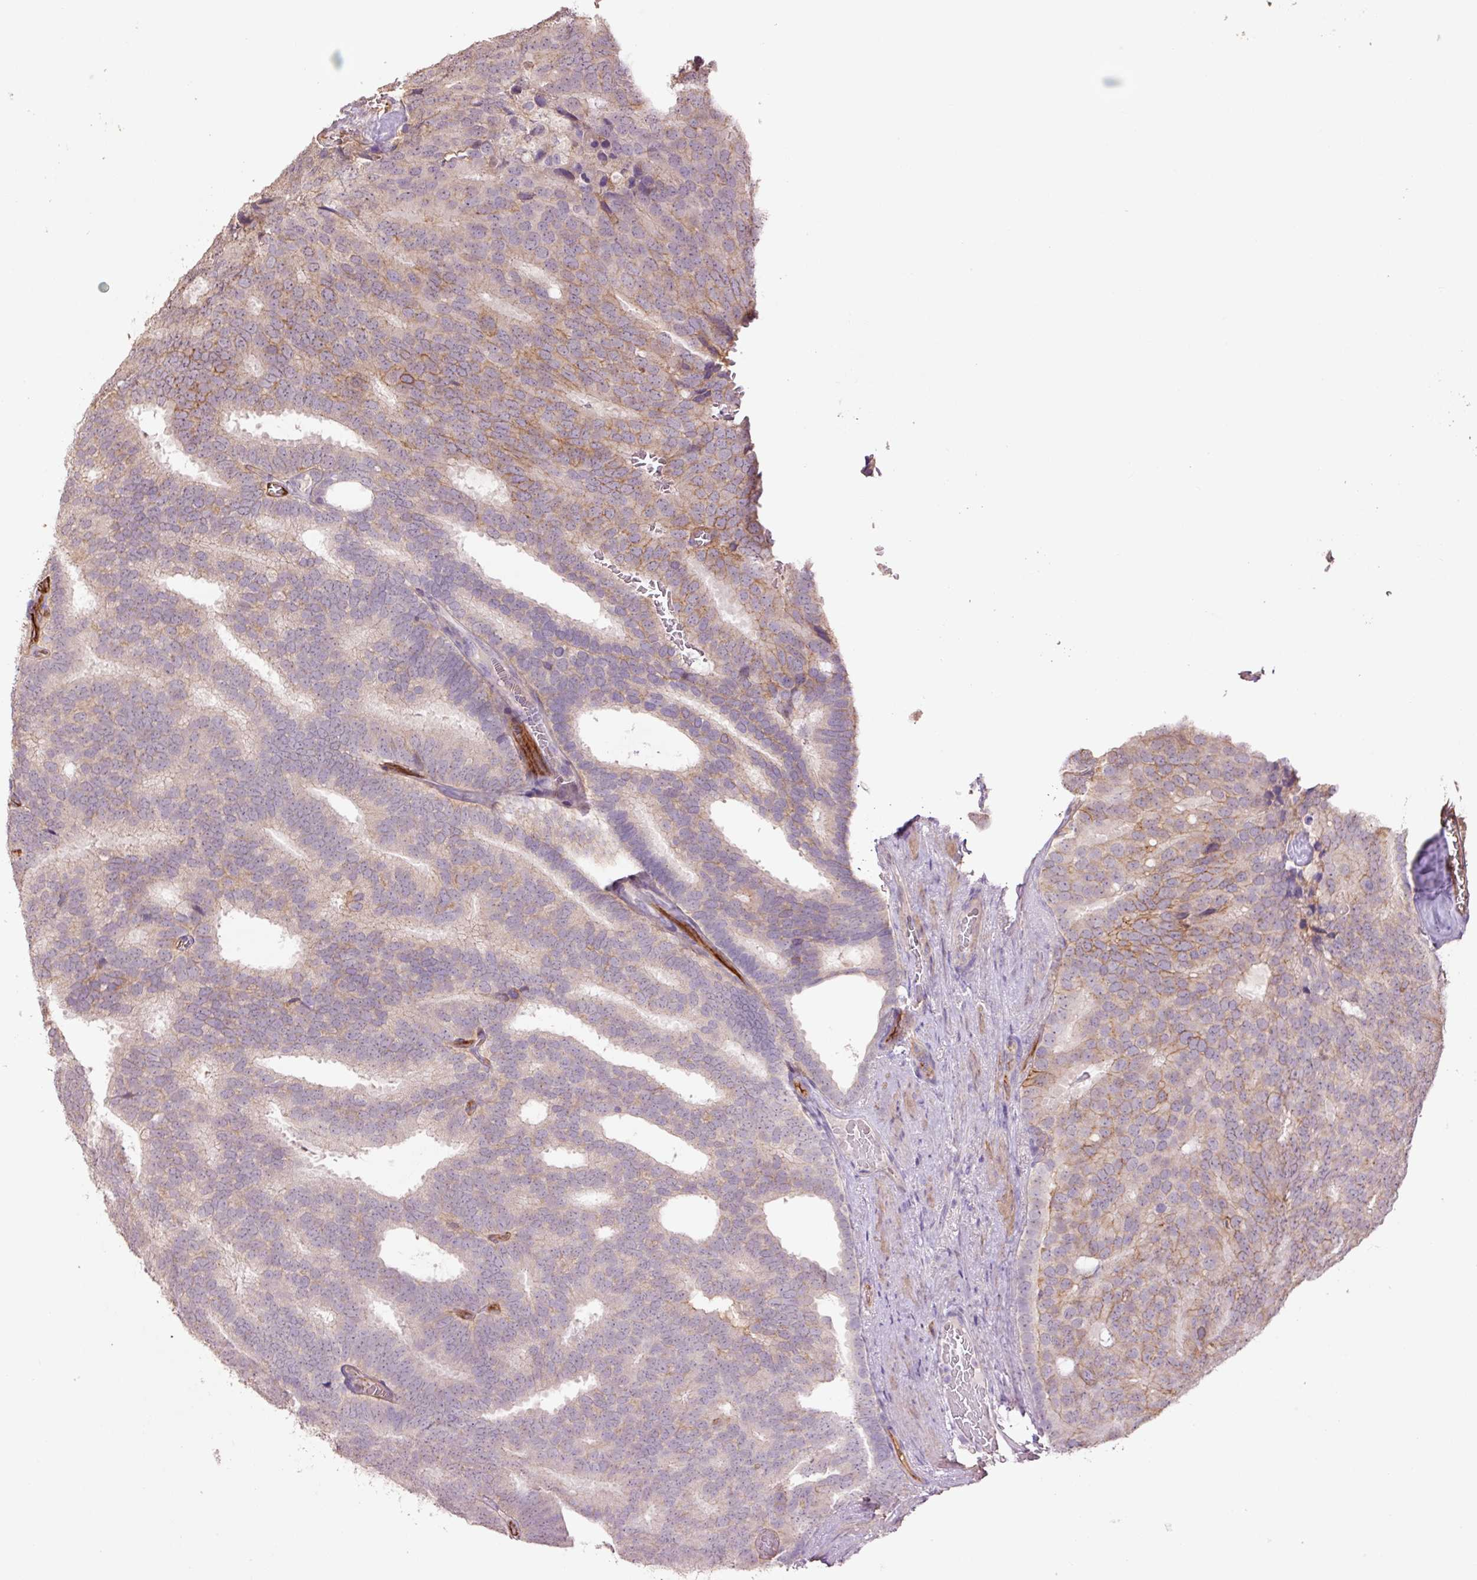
{"staining": {"intensity": "moderate", "quantity": "25%-75%", "location": "cytoplasmic/membranous"}, "tissue": "prostate cancer", "cell_type": "Tumor cells", "image_type": "cancer", "snomed": [{"axis": "morphology", "description": "Adenocarcinoma, Low grade"}, {"axis": "topography", "description": "Prostate"}], "caption": "Protein staining shows moderate cytoplasmic/membranous expression in about 25%-75% of tumor cells in low-grade adenocarcinoma (prostate). (DAB = brown stain, brightfield microscopy at high magnification).", "gene": "SLC1A4", "patient": {"sex": "male", "age": 71}}